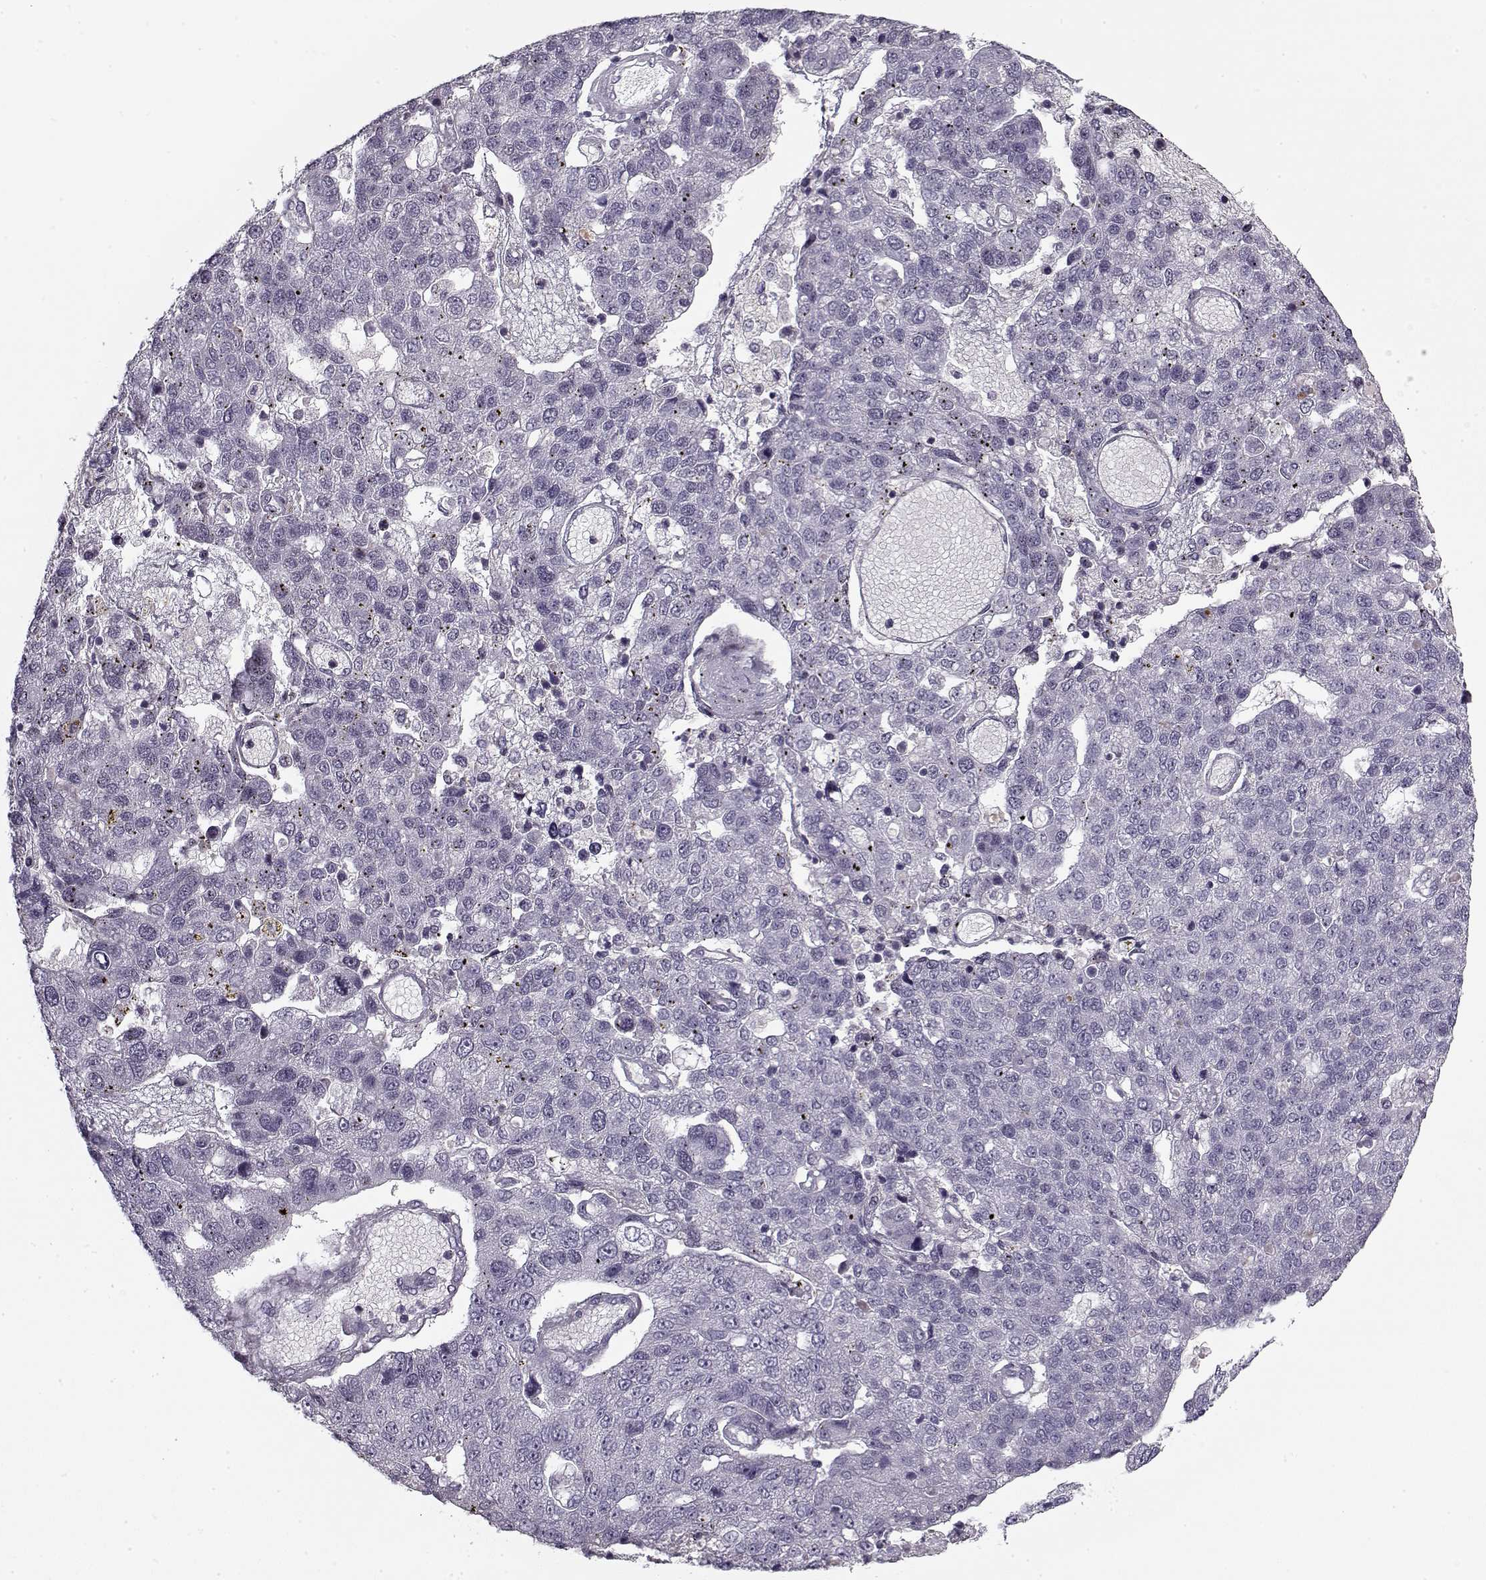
{"staining": {"intensity": "negative", "quantity": "none", "location": "none"}, "tissue": "pancreatic cancer", "cell_type": "Tumor cells", "image_type": "cancer", "snomed": [{"axis": "morphology", "description": "Adenocarcinoma, NOS"}, {"axis": "topography", "description": "Pancreas"}], "caption": "DAB immunohistochemical staining of human pancreatic adenocarcinoma shows no significant expression in tumor cells. The staining was performed using DAB to visualize the protein expression in brown, while the nuclei were stained in blue with hematoxylin (Magnification: 20x).", "gene": "KRT9", "patient": {"sex": "female", "age": 61}}